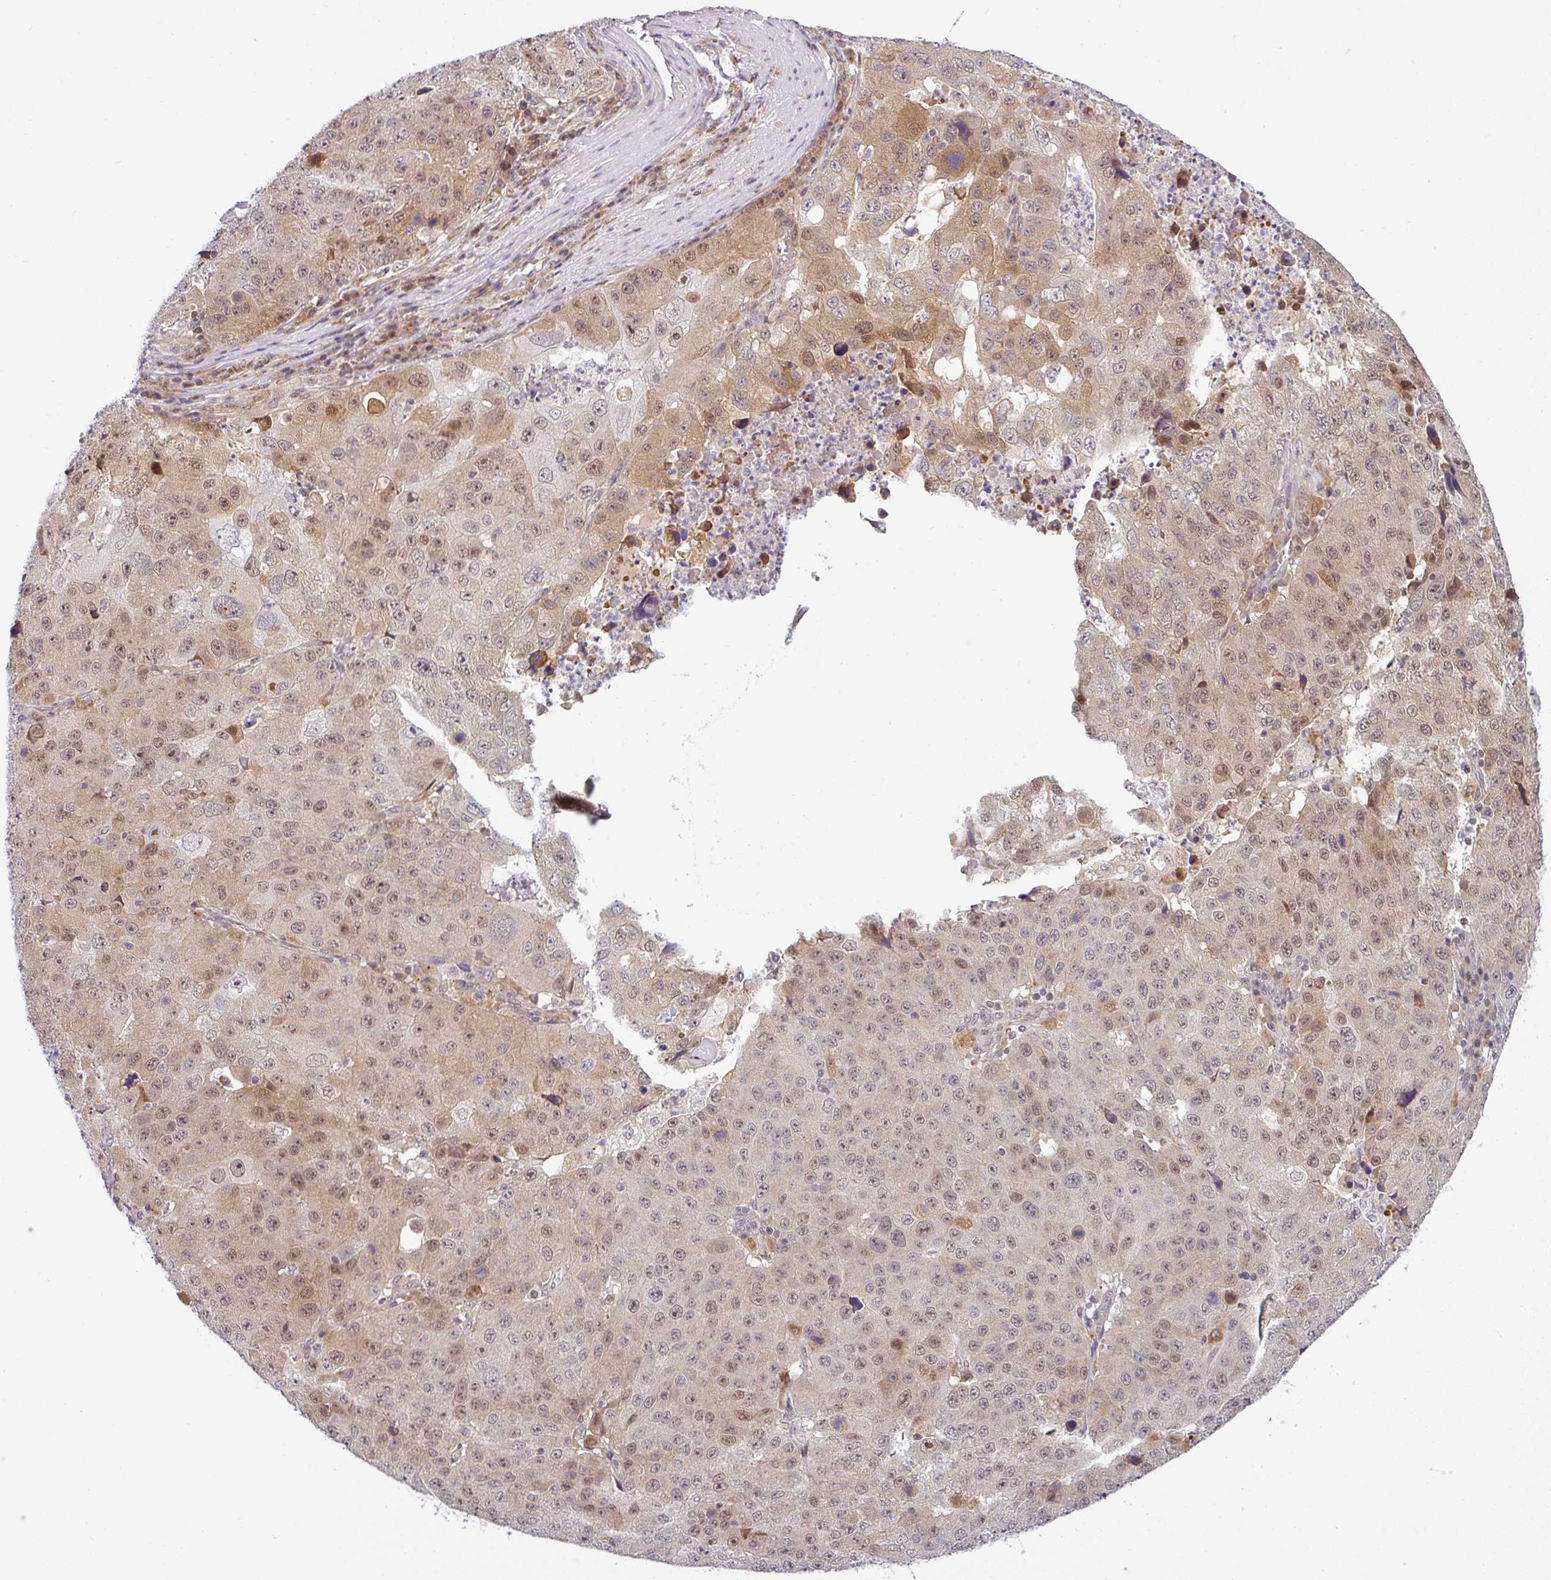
{"staining": {"intensity": "weak", "quantity": ">75%", "location": "cytoplasmic/membranous,nuclear"}, "tissue": "stomach cancer", "cell_type": "Tumor cells", "image_type": "cancer", "snomed": [{"axis": "morphology", "description": "Adenocarcinoma, NOS"}, {"axis": "topography", "description": "Stomach"}], "caption": "A histopathology image showing weak cytoplasmic/membranous and nuclear expression in approximately >75% of tumor cells in stomach cancer (adenocarcinoma), as visualized by brown immunohistochemical staining.", "gene": "NDUFB2", "patient": {"sex": "male", "age": 71}}